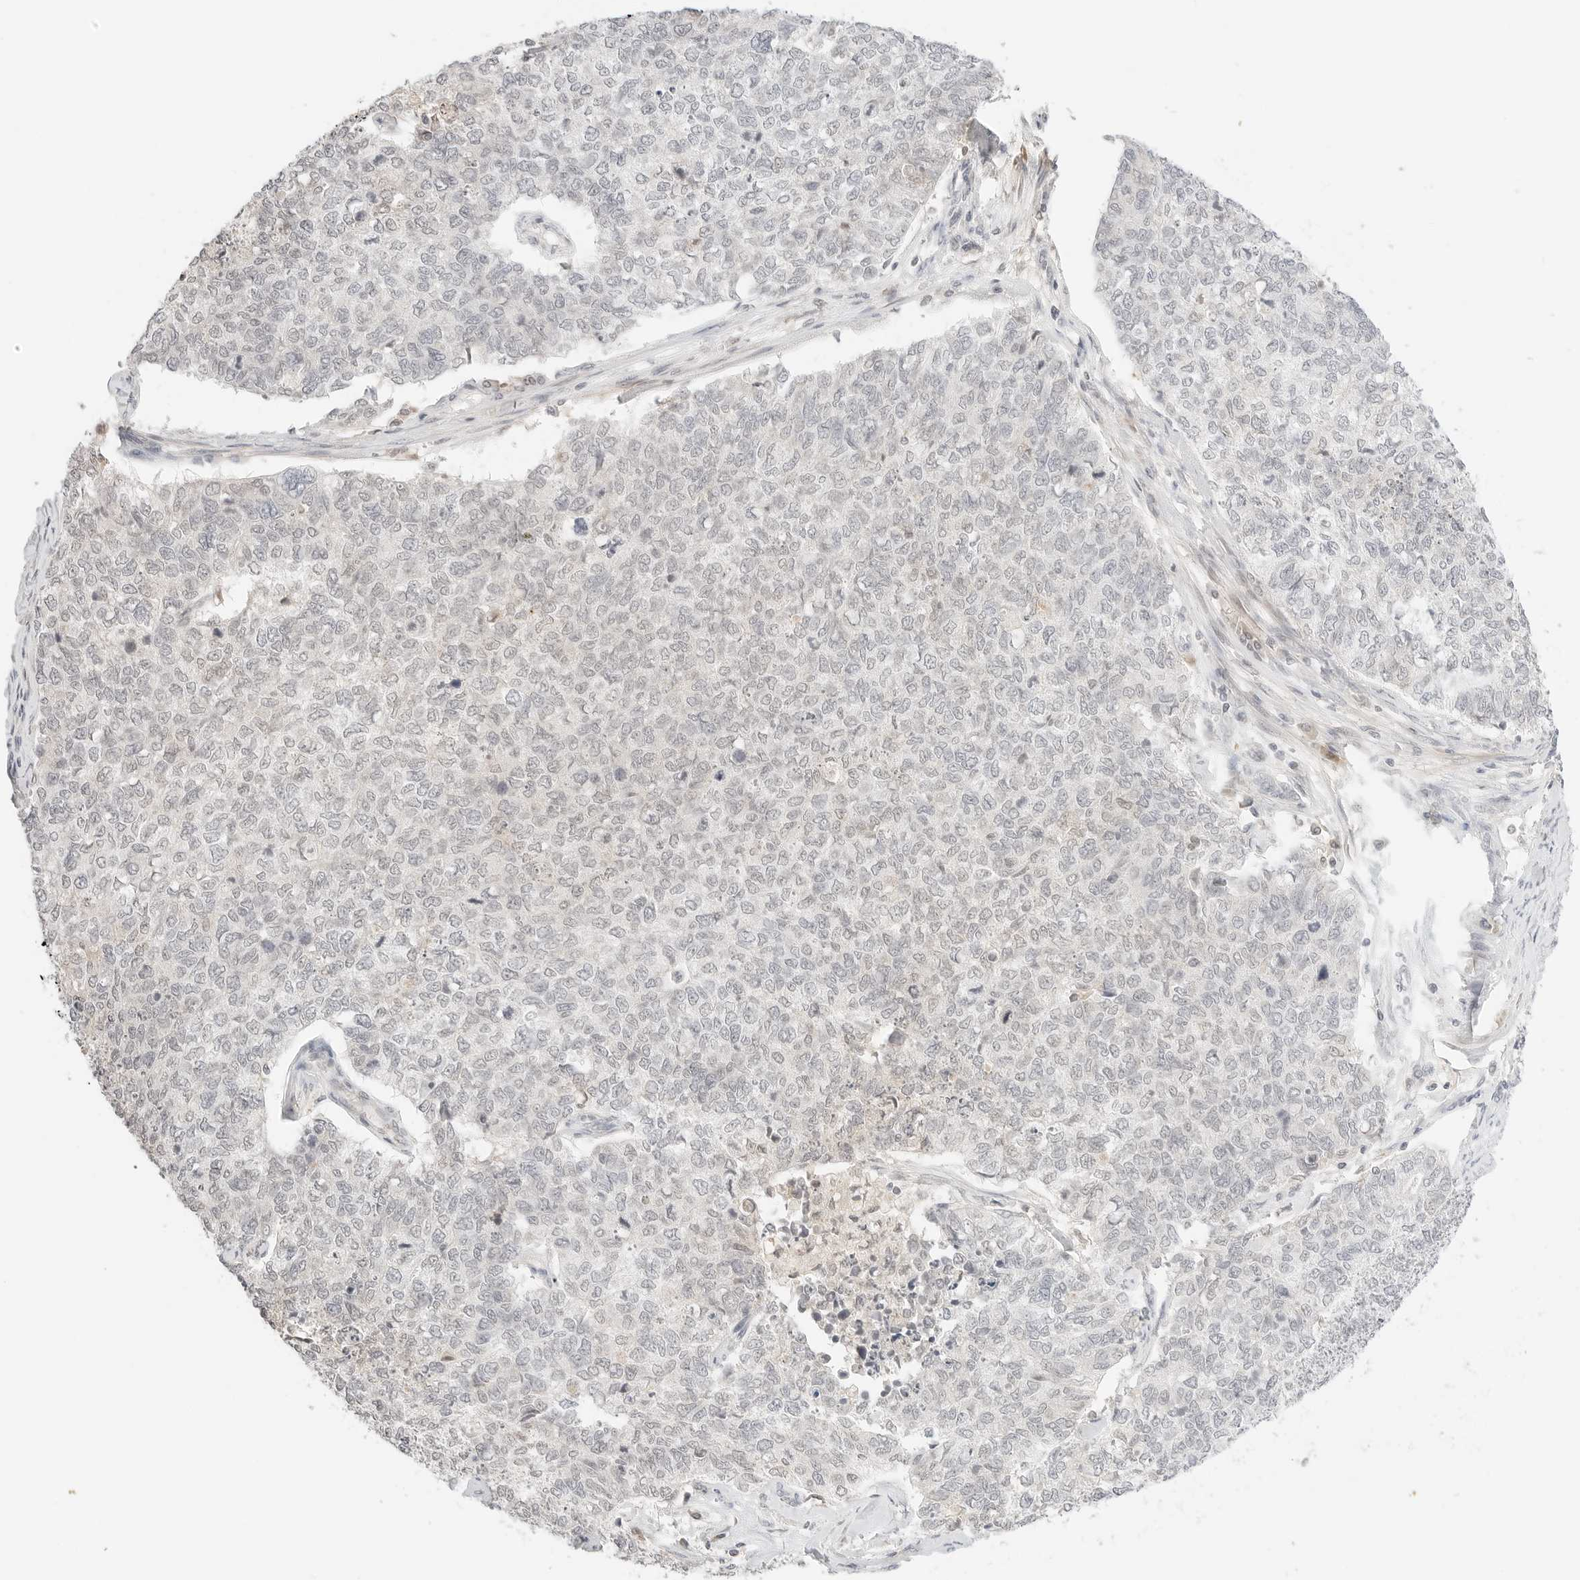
{"staining": {"intensity": "negative", "quantity": "none", "location": "none"}, "tissue": "cervical cancer", "cell_type": "Tumor cells", "image_type": "cancer", "snomed": [{"axis": "morphology", "description": "Squamous cell carcinoma, NOS"}, {"axis": "topography", "description": "Cervix"}], "caption": "A micrograph of human cervical cancer (squamous cell carcinoma) is negative for staining in tumor cells.", "gene": "RPS6KL1", "patient": {"sex": "female", "age": 63}}